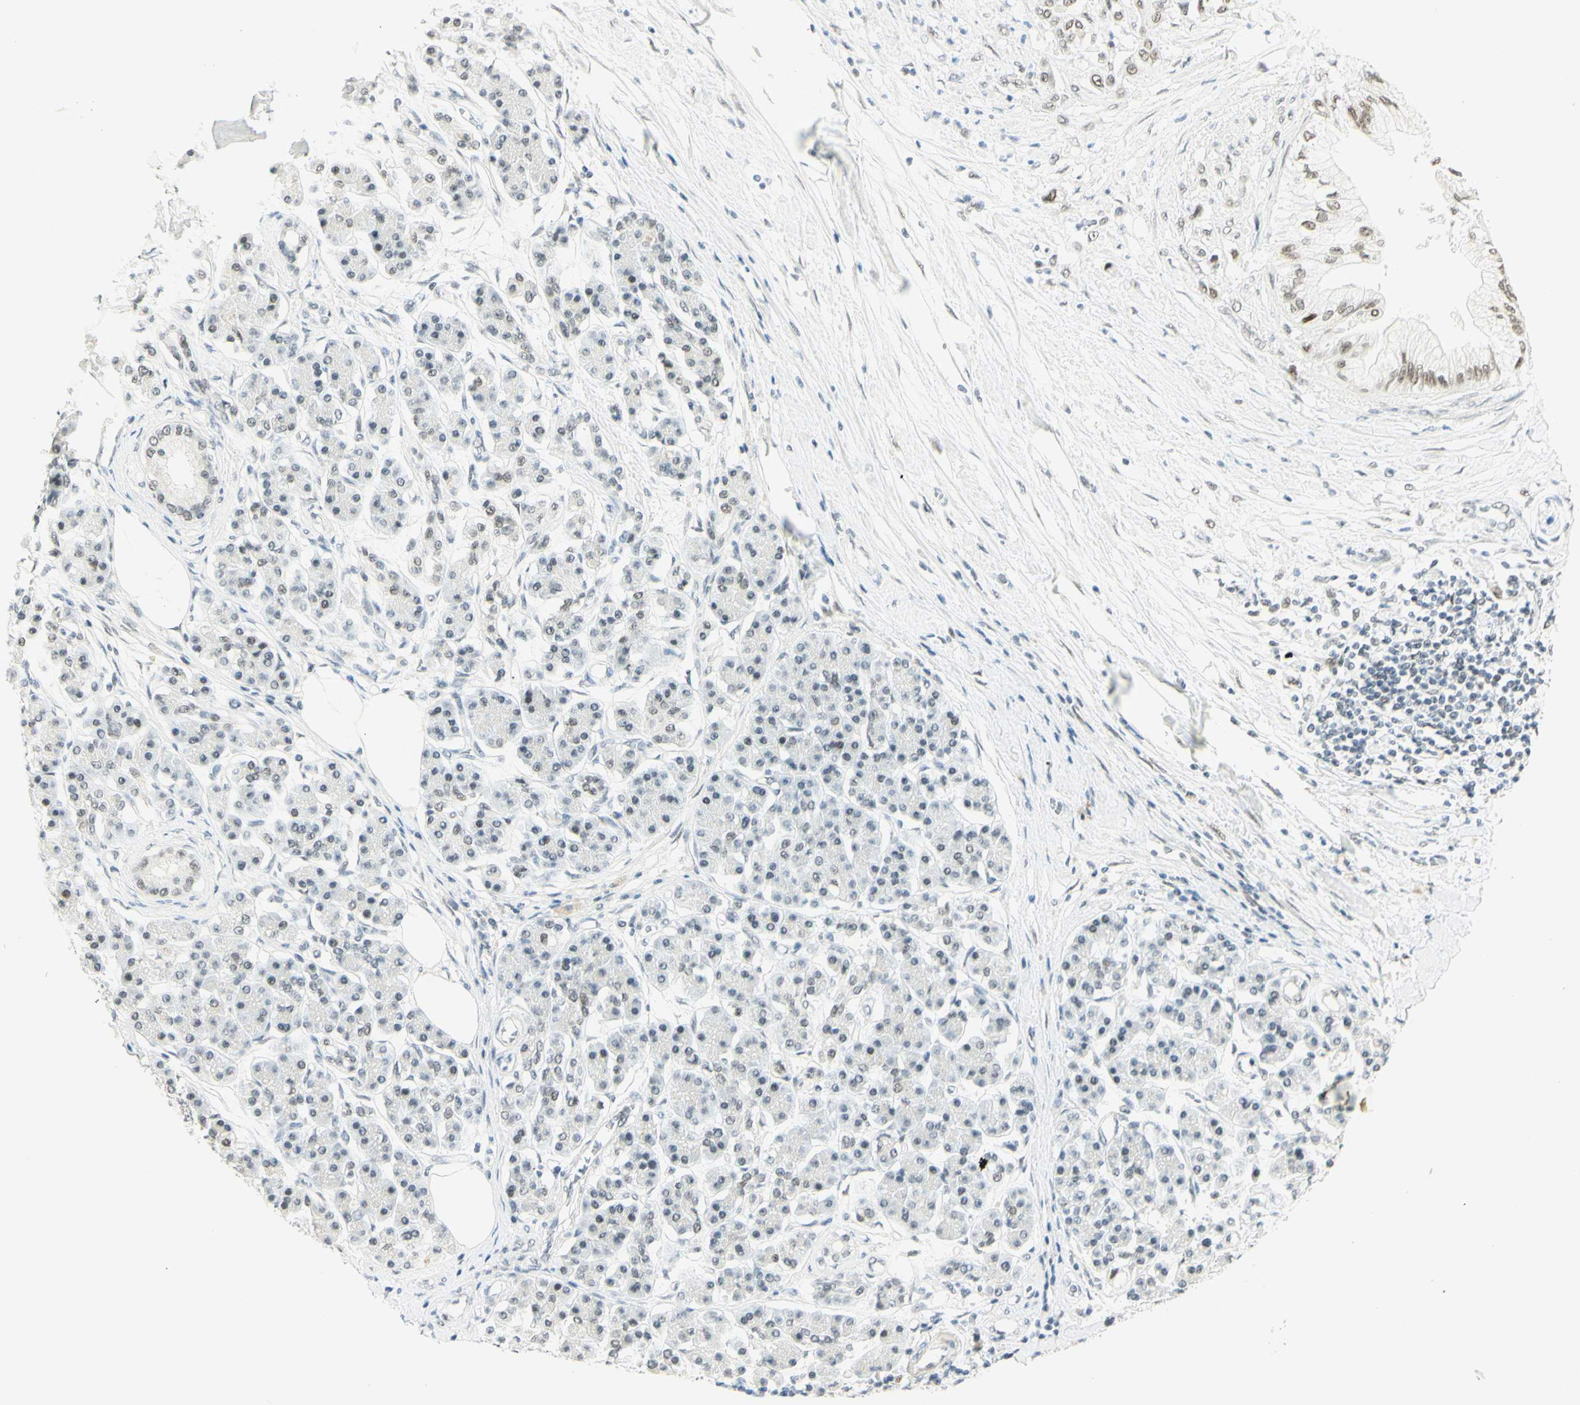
{"staining": {"intensity": "weak", "quantity": "25%-75%", "location": "nuclear"}, "tissue": "pancreatic cancer", "cell_type": "Tumor cells", "image_type": "cancer", "snomed": [{"axis": "morphology", "description": "Adenocarcinoma, NOS"}, {"axis": "morphology", "description": "Adenocarcinoma, metastatic, NOS"}, {"axis": "topography", "description": "Lymph node"}, {"axis": "topography", "description": "Pancreas"}, {"axis": "topography", "description": "Duodenum"}], "caption": "Immunohistochemical staining of pancreatic cancer (adenocarcinoma) demonstrates low levels of weak nuclear expression in approximately 25%-75% of tumor cells.", "gene": "PMS2", "patient": {"sex": "female", "age": 64}}